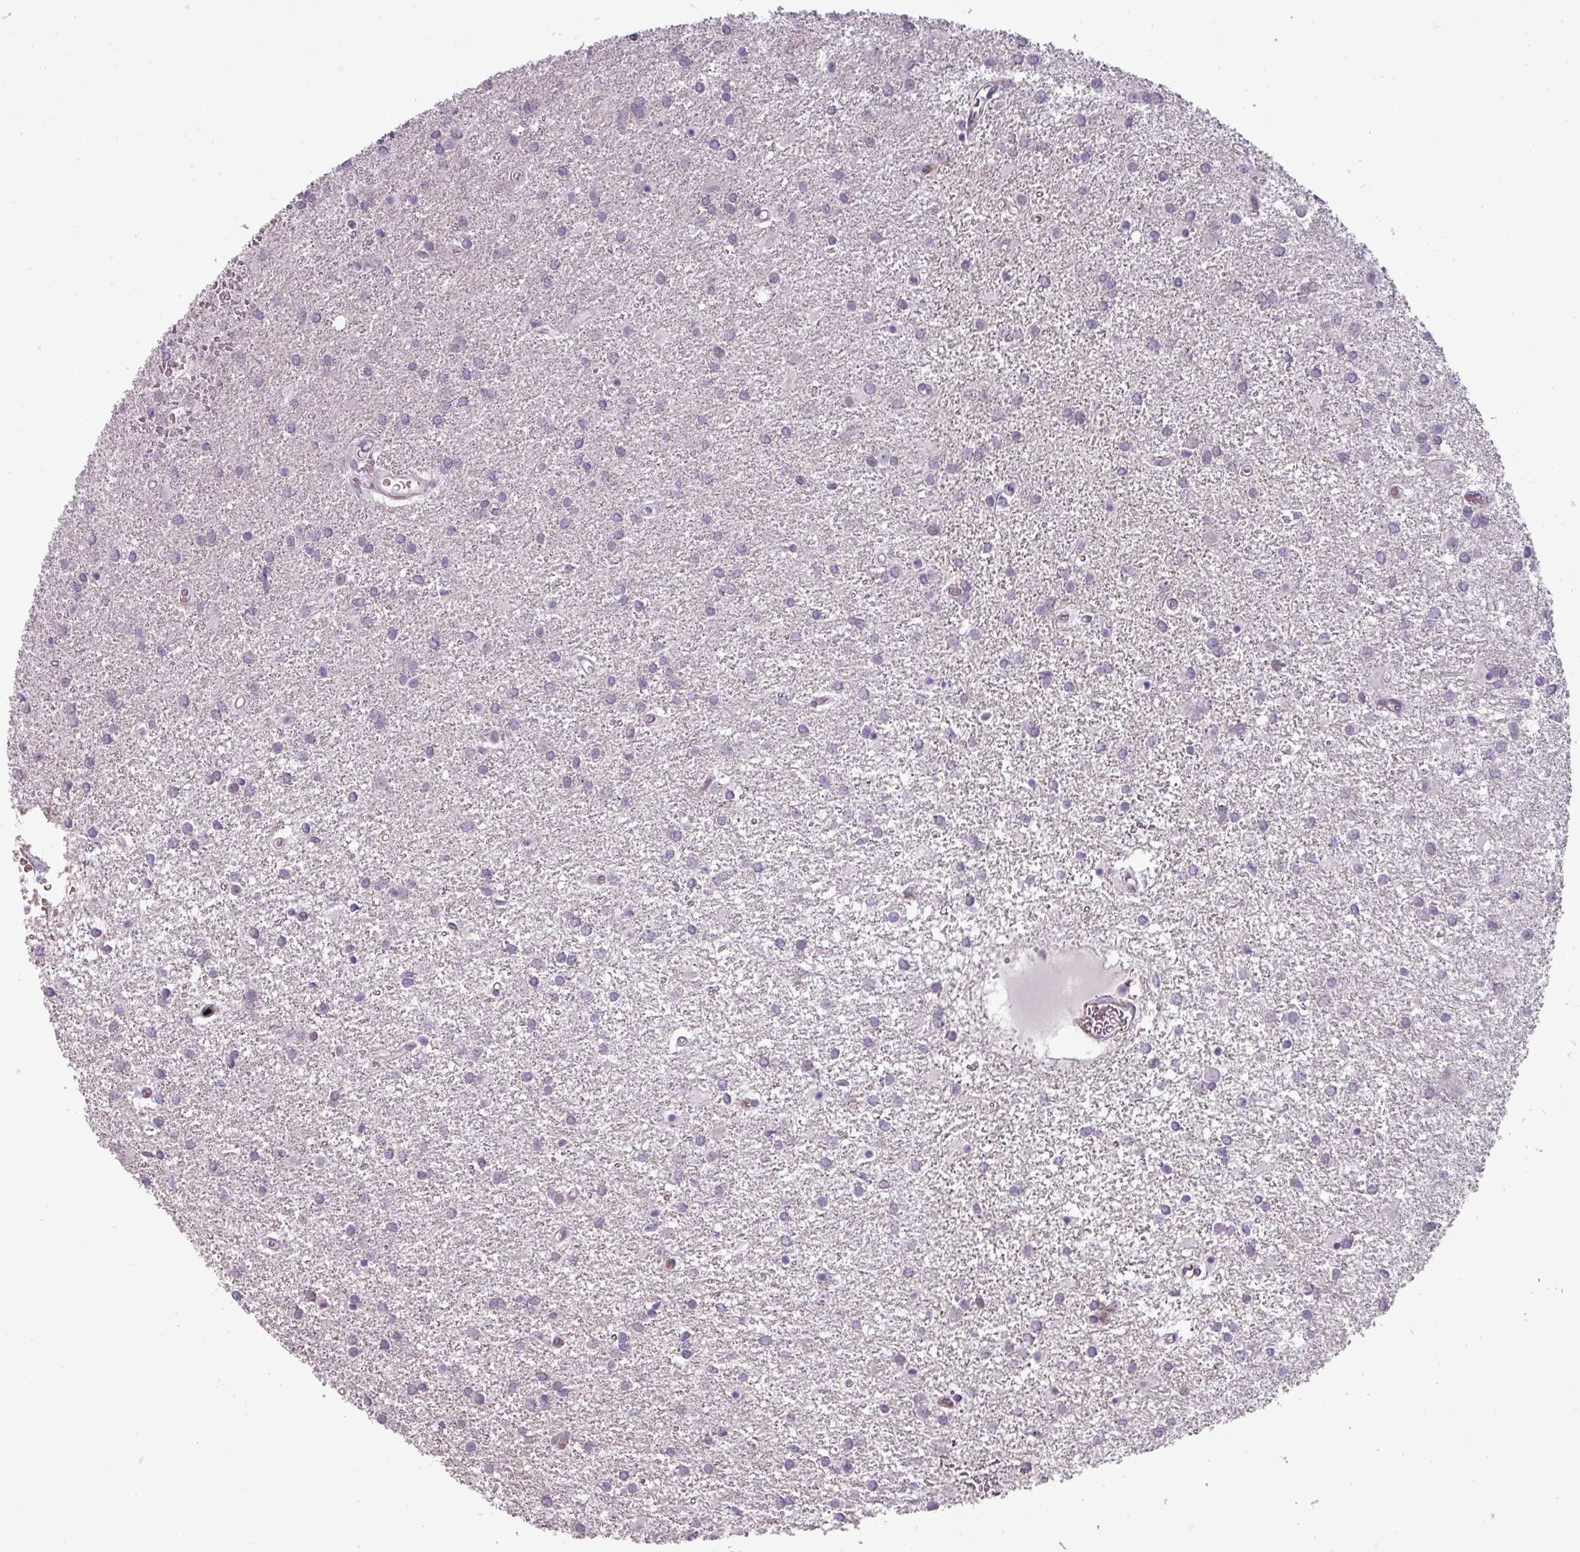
{"staining": {"intensity": "negative", "quantity": "none", "location": "none"}, "tissue": "glioma", "cell_type": "Tumor cells", "image_type": "cancer", "snomed": [{"axis": "morphology", "description": "Glioma, malignant, High grade"}, {"axis": "topography", "description": "Brain"}], "caption": "Malignant high-grade glioma was stained to show a protein in brown. There is no significant staining in tumor cells.", "gene": "CHRDL1", "patient": {"sex": "female", "age": 50}}